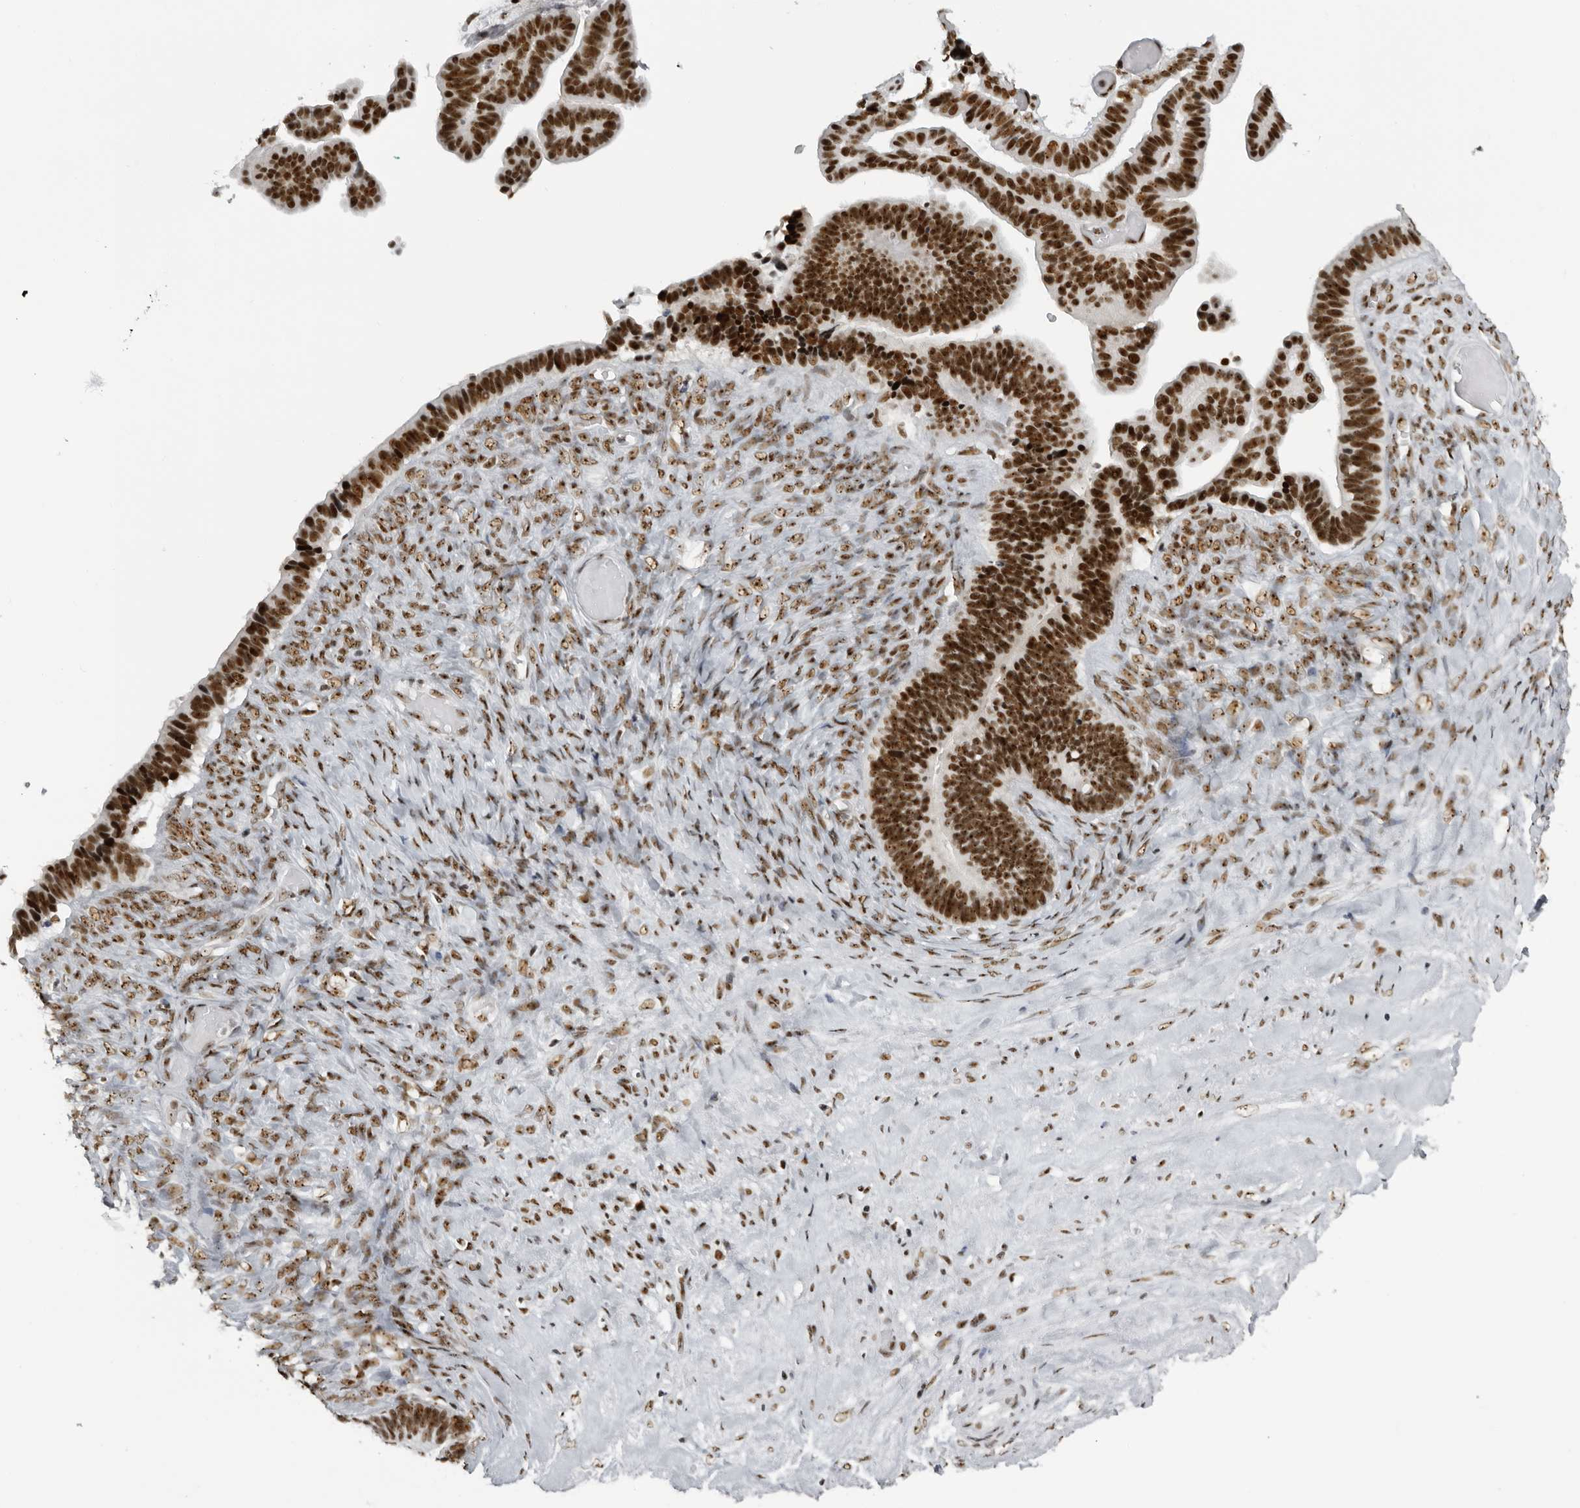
{"staining": {"intensity": "strong", "quantity": ">75%", "location": "nuclear"}, "tissue": "ovarian cancer", "cell_type": "Tumor cells", "image_type": "cancer", "snomed": [{"axis": "morphology", "description": "Cystadenocarcinoma, serous, NOS"}, {"axis": "topography", "description": "Ovary"}], "caption": "Immunohistochemical staining of human ovarian serous cystadenocarcinoma demonstrates high levels of strong nuclear protein expression in approximately >75% of tumor cells.", "gene": "DHX9", "patient": {"sex": "female", "age": 56}}